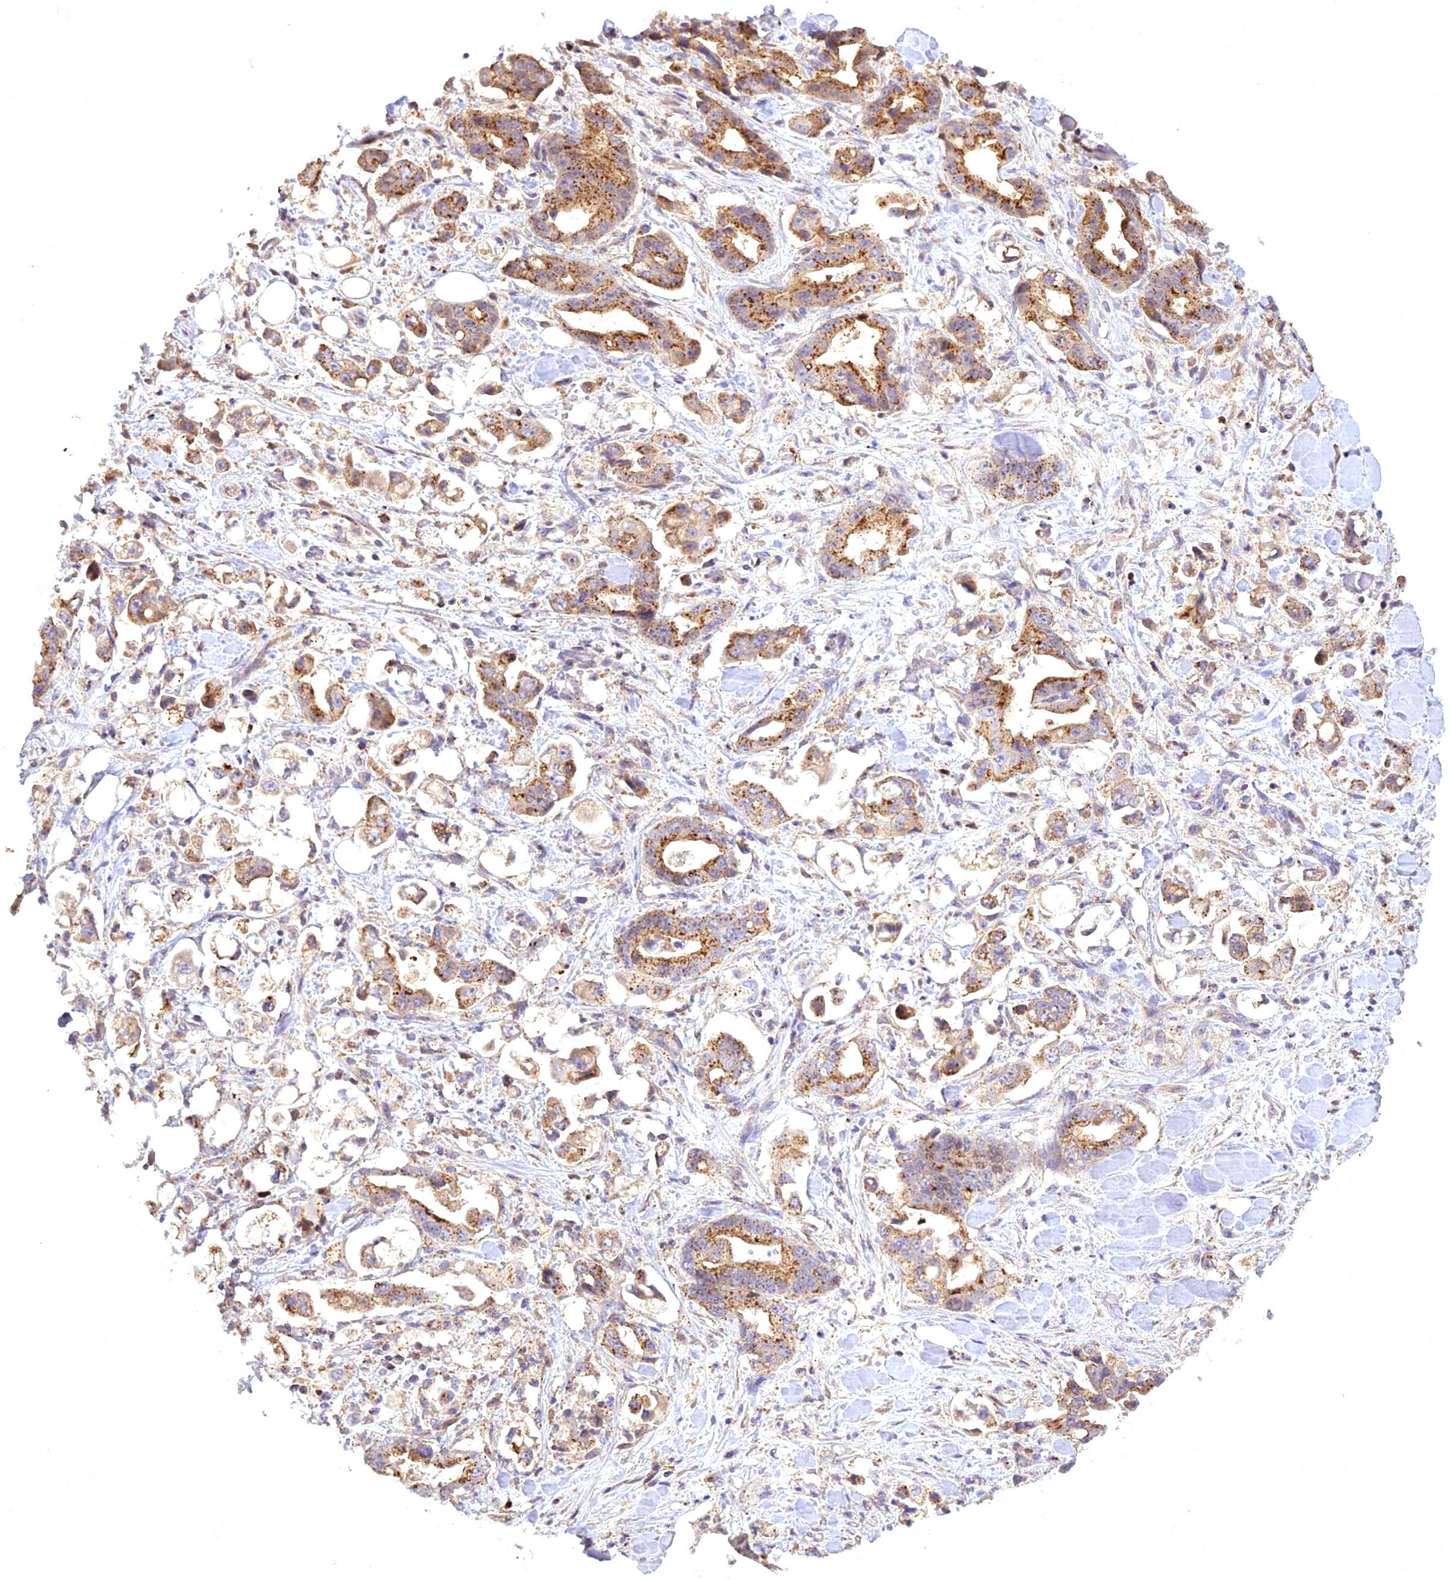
{"staining": {"intensity": "moderate", "quantity": ">75%", "location": "cytoplasmic/membranous"}, "tissue": "stomach cancer", "cell_type": "Tumor cells", "image_type": "cancer", "snomed": [{"axis": "morphology", "description": "Adenocarcinoma, NOS"}, {"axis": "topography", "description": "Stomach"}], "caption": "Brown immunohistochemical staining in human stomach cancer reveals moderate cytoplasmic/membranous positivity in approximately >75% of tumor cells. (DAB = brown stain, brightfield microscopy at high magnification).", "gene": "CENPV", "patient": {"sex": "male", "age": 62}}